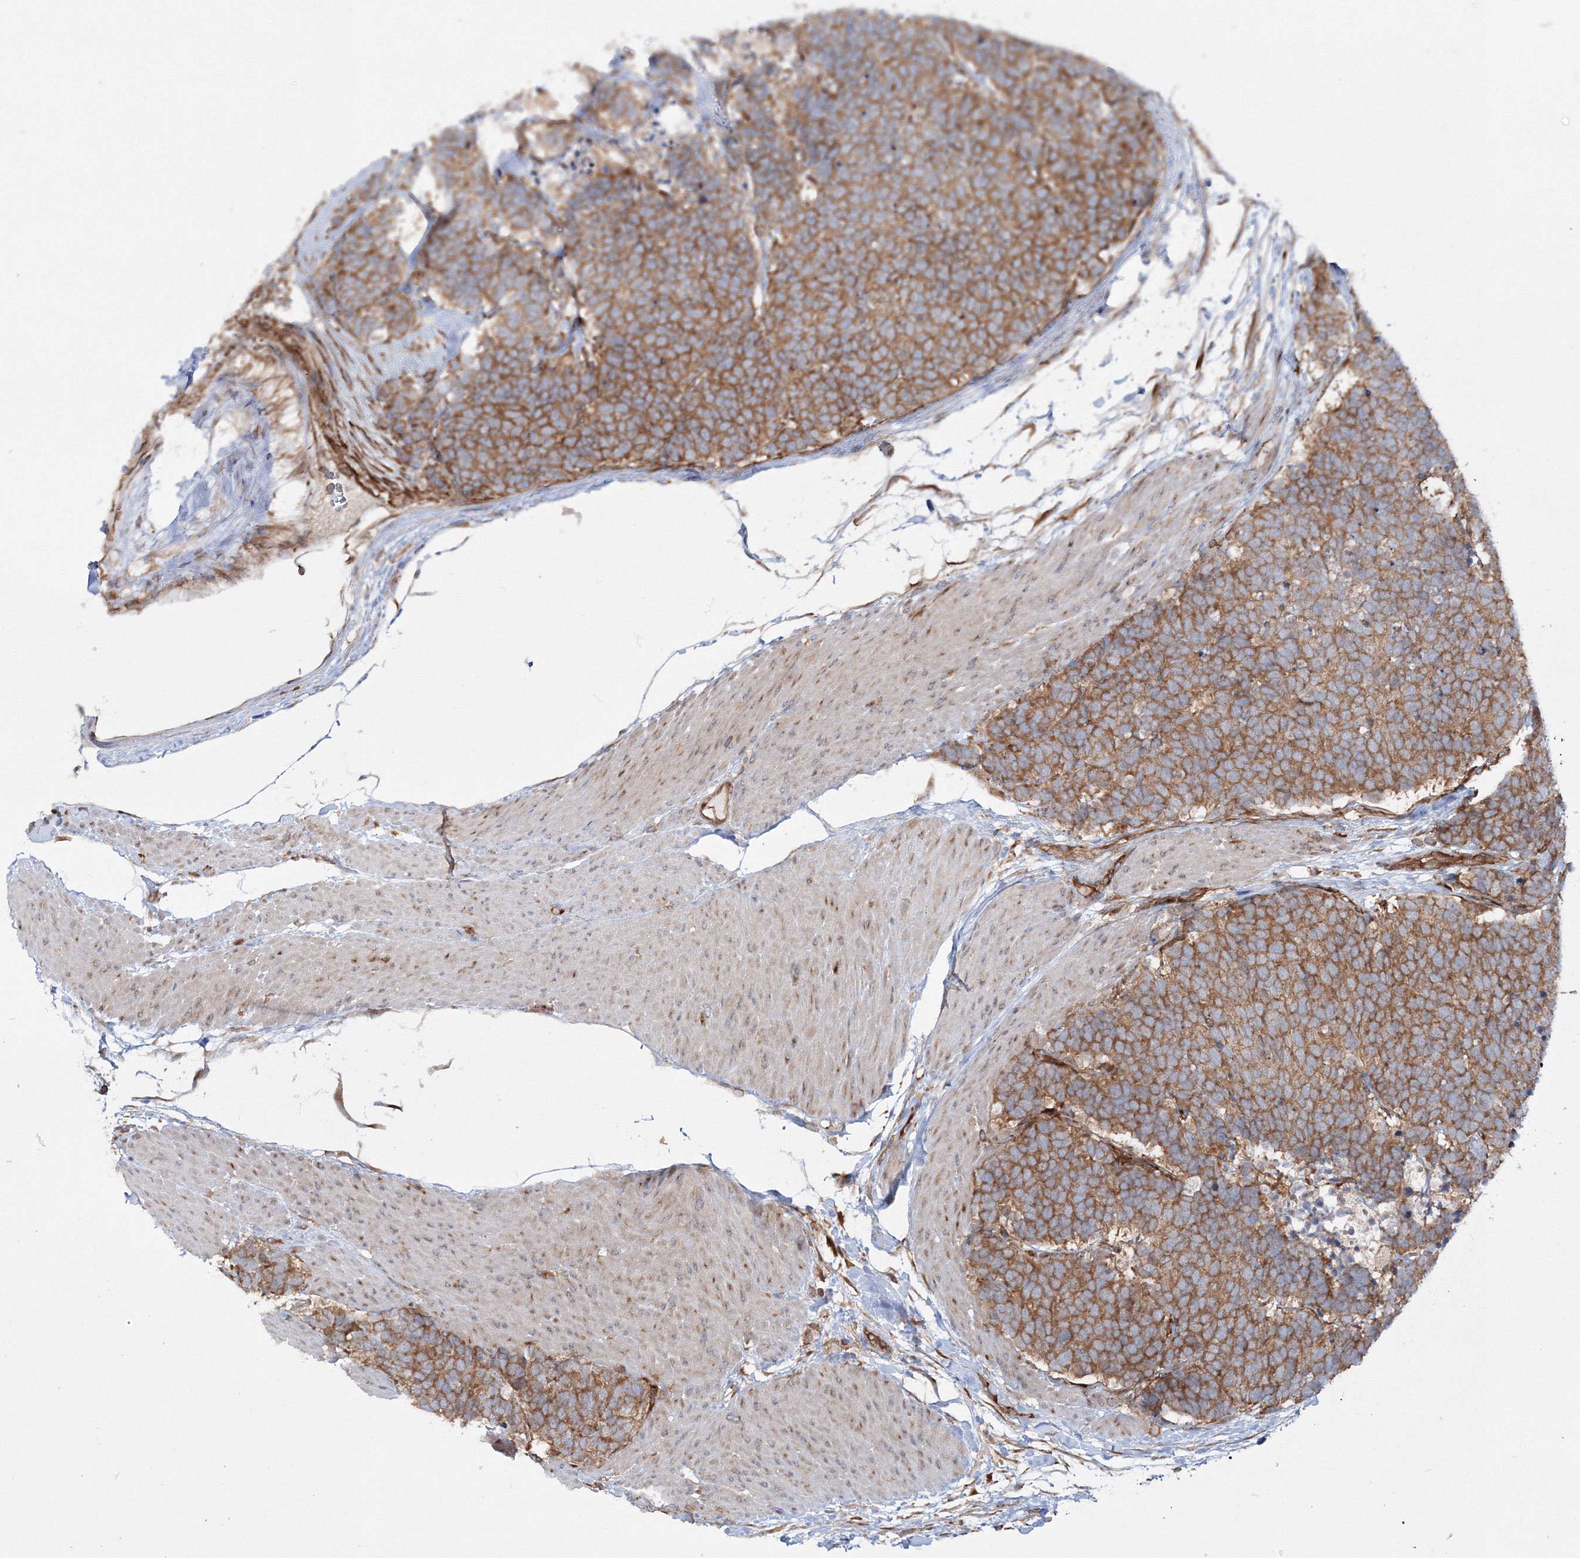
{"staining": {"intensity": "moderate", "quantity": ">75%", "location": "cytoplasmic/membranous"}, "tissue": "carcinoid", "cell_type": "Tumor cells", "image_type": "cancer", "snomed": [{"axis": "morphology", "description": "Carcinoma, NOS"}, {"axis": "morphology", "description": "Carcinoid, malignant, NOS"}, {"axis": "topography", "description": "Urinary bladder"}], "caption": "This image demonstrates IHC staining of carcinoid, with medium moderate cytoplasmic/membranous positivity in about >75% of tumor cells.", "gene": "HARS1", "patient": {"sex": "male", "age": 57}}